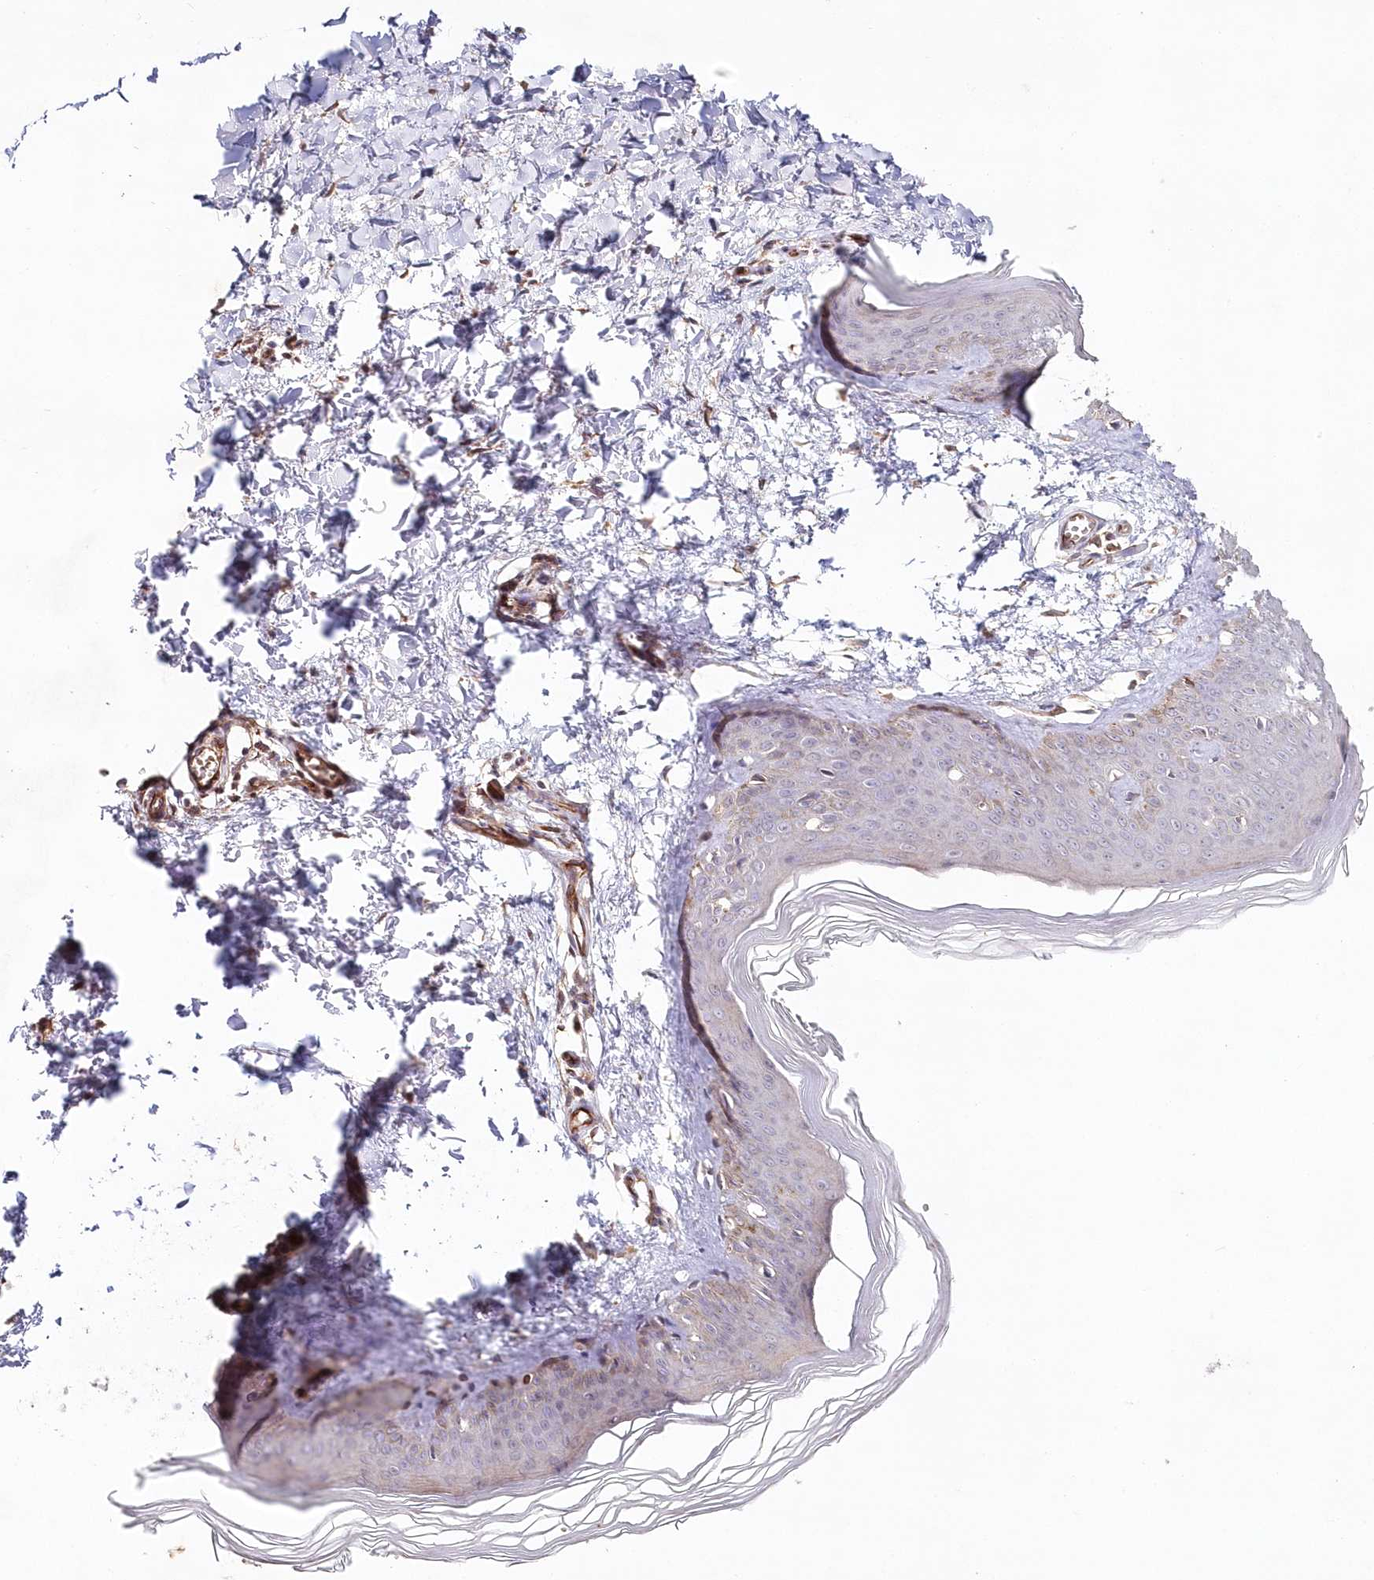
{"staining": {"intensity": "moderate", "quantity": "25%-75%", "location": "cytoplasmic/membranous"}, "tissue": "skin", "cell_type": "Fibroblasts", "image_type": "normal", "snomed": [{"axis": "morphology", "description": "Normal tissue, NOS"}, {"axis": "topography", "description": "Skin"}], "caption": "Benign skin shows moderate cytoplasmic/membranous expression in approximately 25%-75% of fibroblasts.", "gene": "HYCC2", "patient": {"sex": "female", "age": 27}}